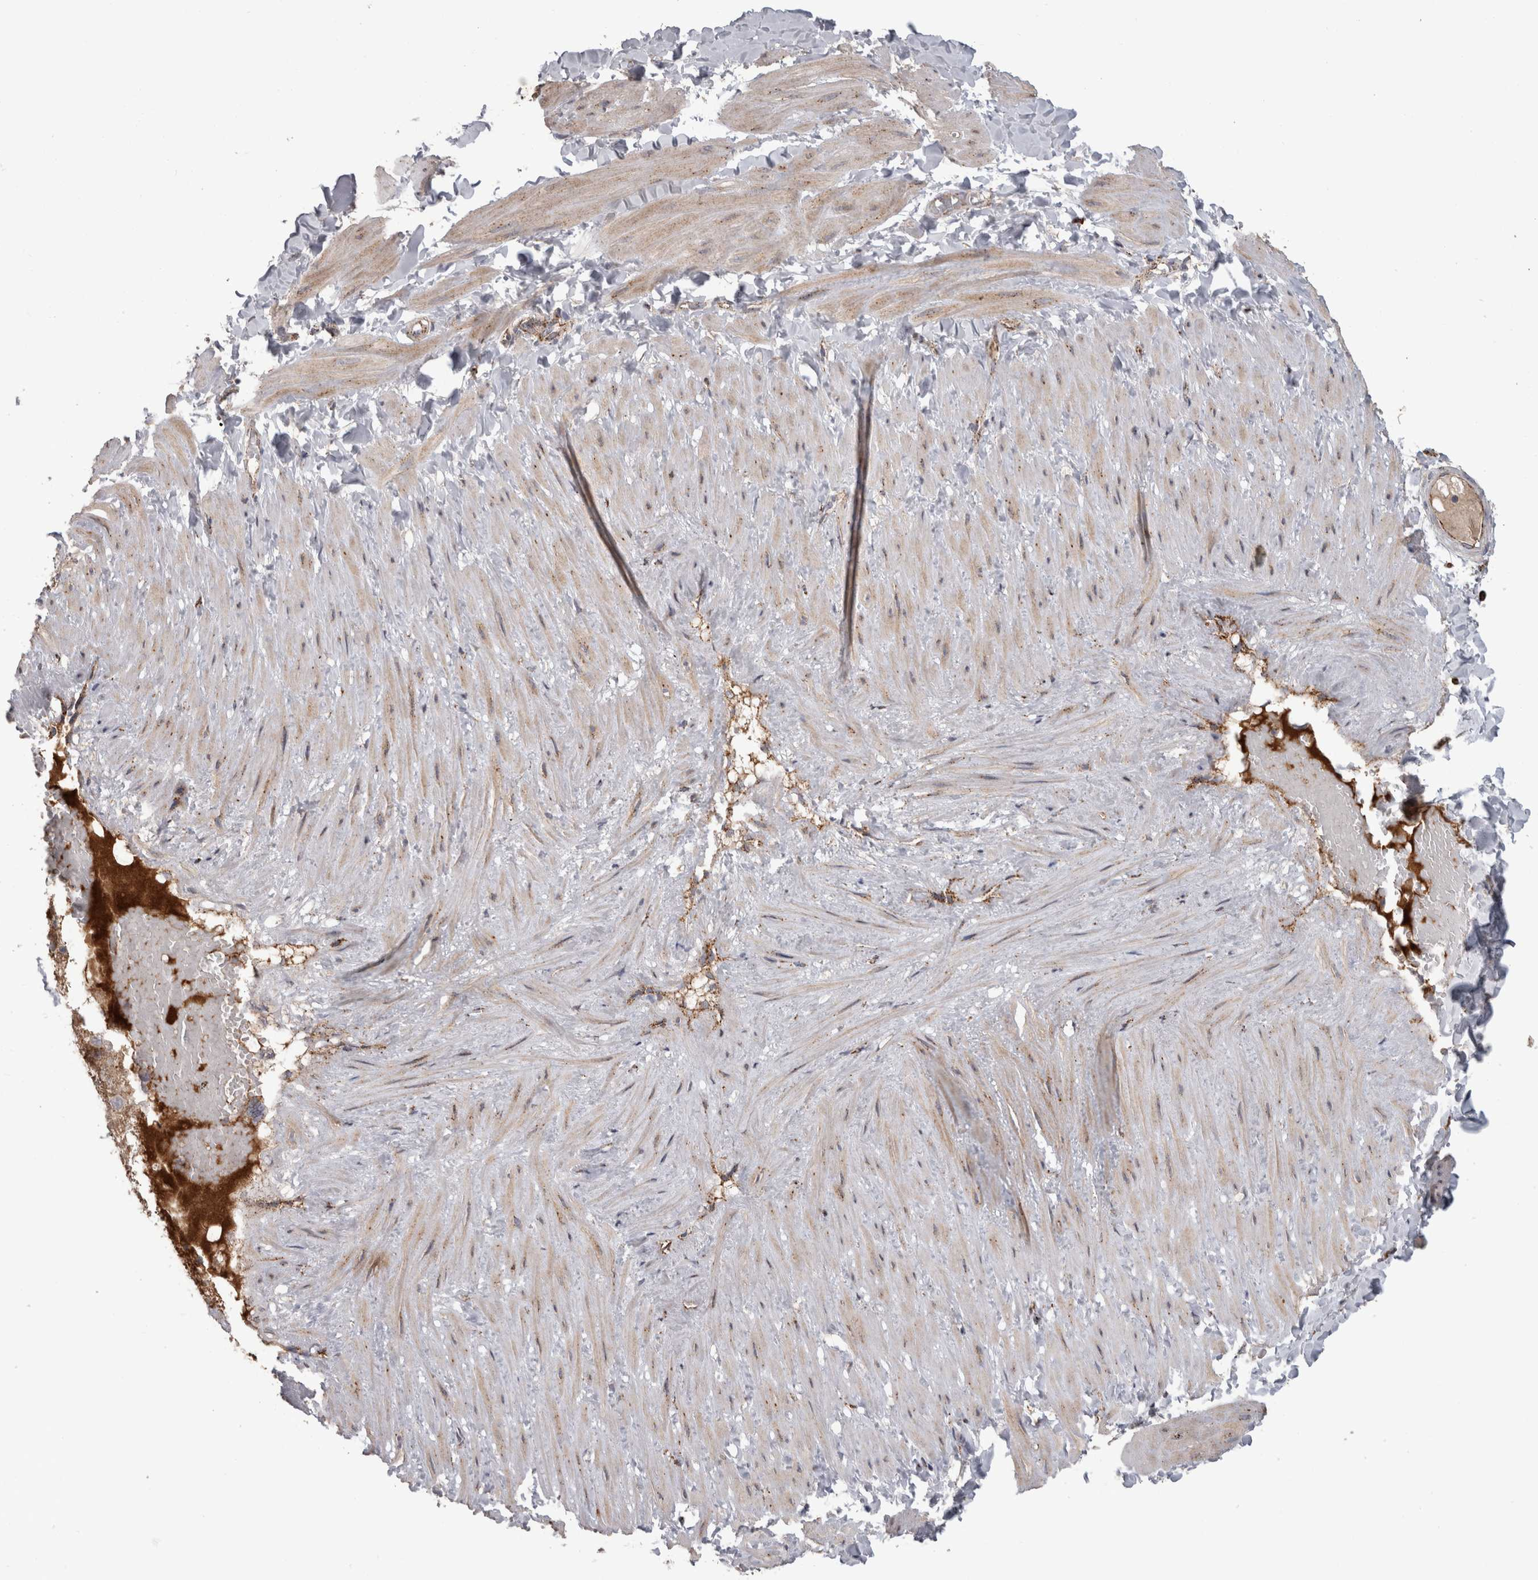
{"staining": {"intensity": "negative", "quantity": "none", "location": "none"}, "tissue": "adipose tissue", "cell_type": "Adipocytes", "image_type": "normal", "snomed": [{"axis": "morphology", "description": "Normal tissue, NOS"}, {"axis": "topography", "description": "Adipose tissue"}, {"axis": "topography", "description": "Vascular tissue"}, {"axis": "topography", "description": "Peripheral nerve tissue"}], "caption": "Immunohistochemistry photomicrograph of normal adipose tissue: adipose tissue stained with DAB (3,3'-diaminobenzidine) reveals no significant protein expression in adipocytes.", "gene": "CTSZ", "patient": {"sex": "male", "age": 25}}